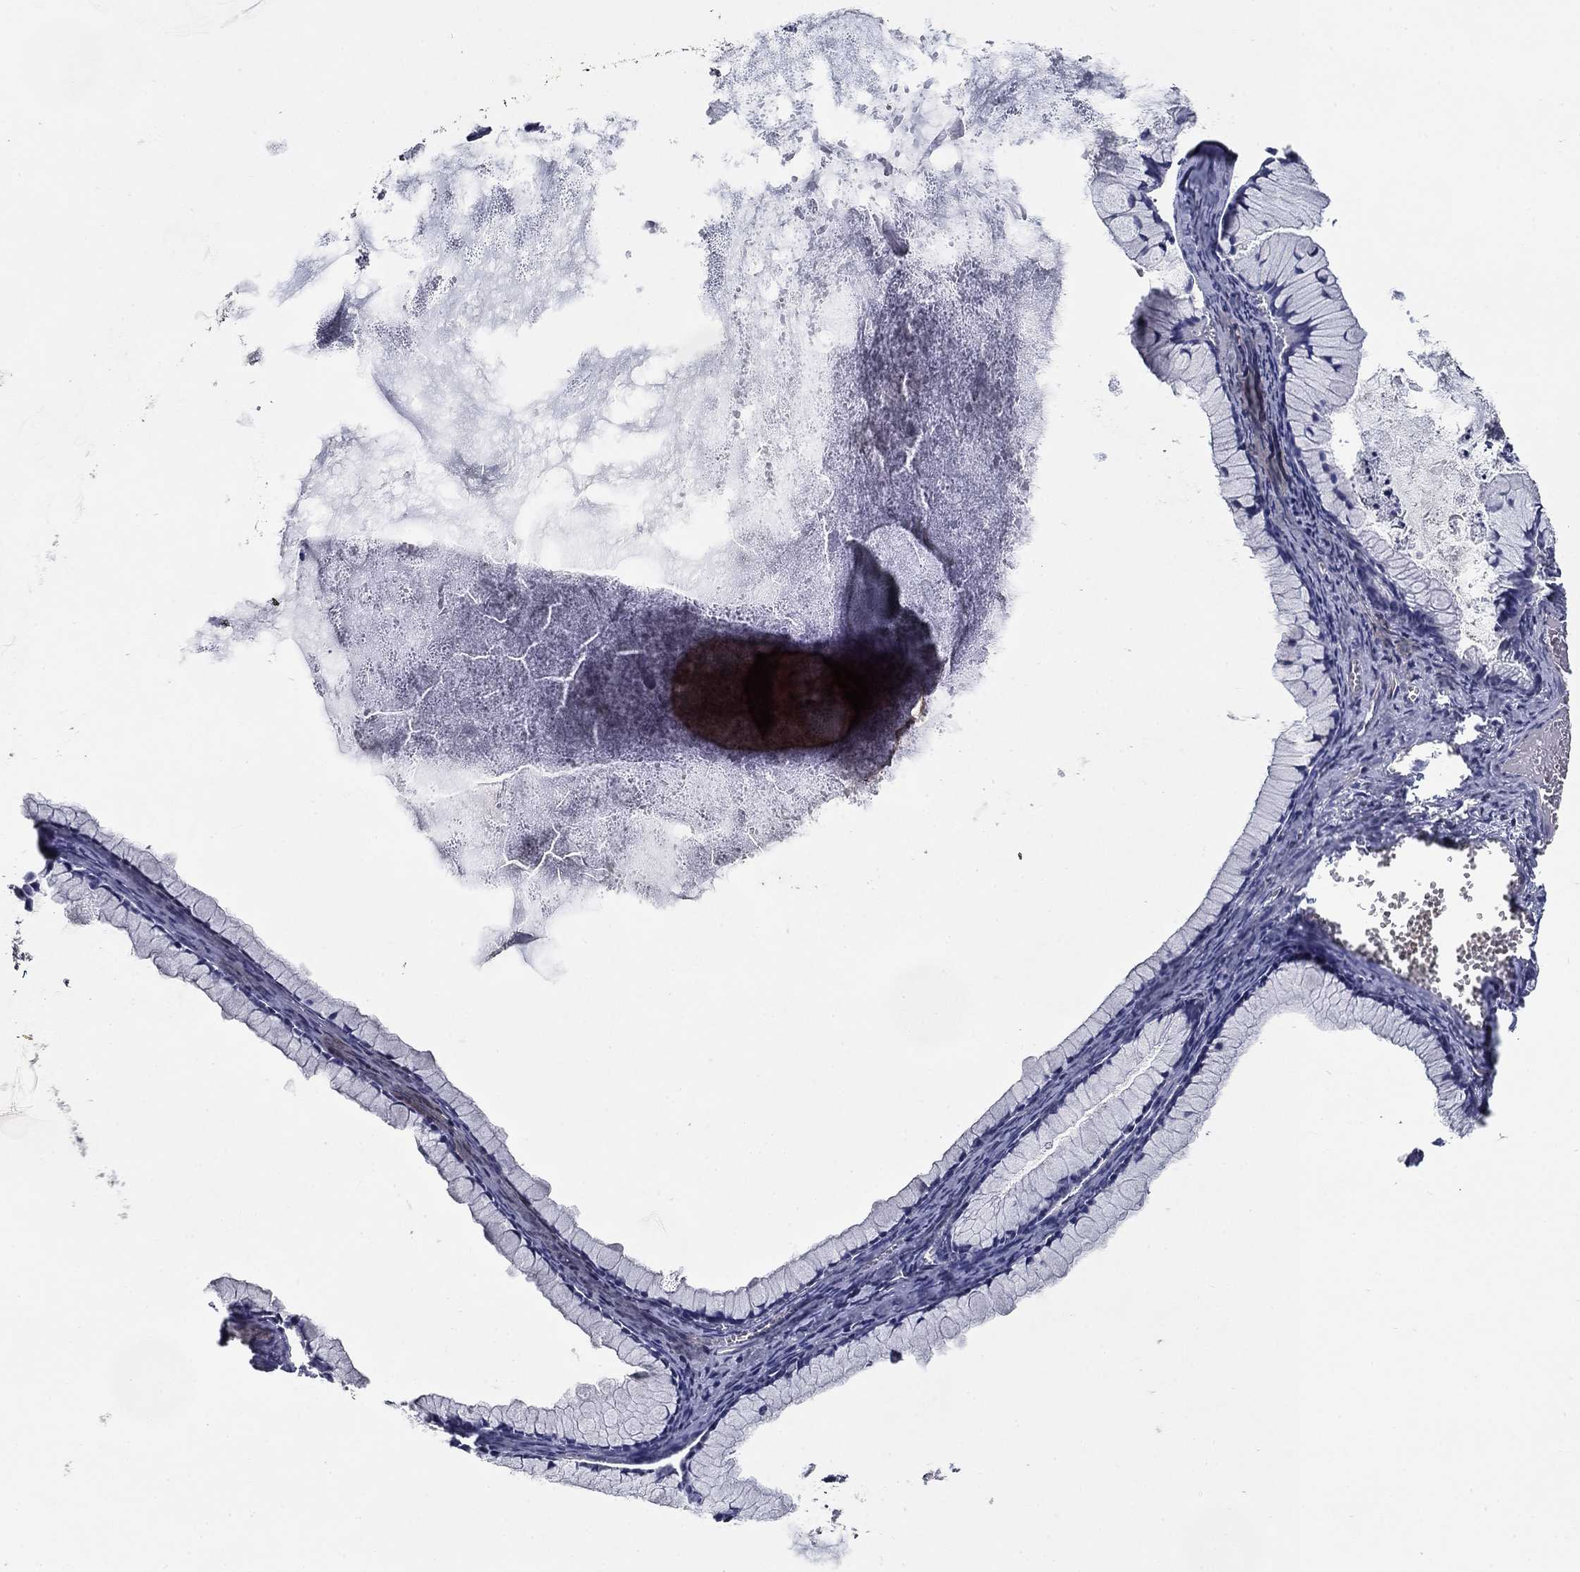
{"staining": {"intensity": "negative", "quantity": "none", "location": "none"}, "tissue": "ovarian cancer", "cell_type": "Tumor cells", "image_type": "cancer", "snomed": [{"axis": "morphology", "description": "Cystadenocarcinoma, mucinous, NOS"}, {"axis": "topography", "description": "Ovary"}], "caption": "The photomicrograph exhibits no significant positivity in tumor cells of ovarian cancer (mucinous cystadenocarcinoma).", "gene": "CD274", "patient": {"sex": "female", "age": 41}}